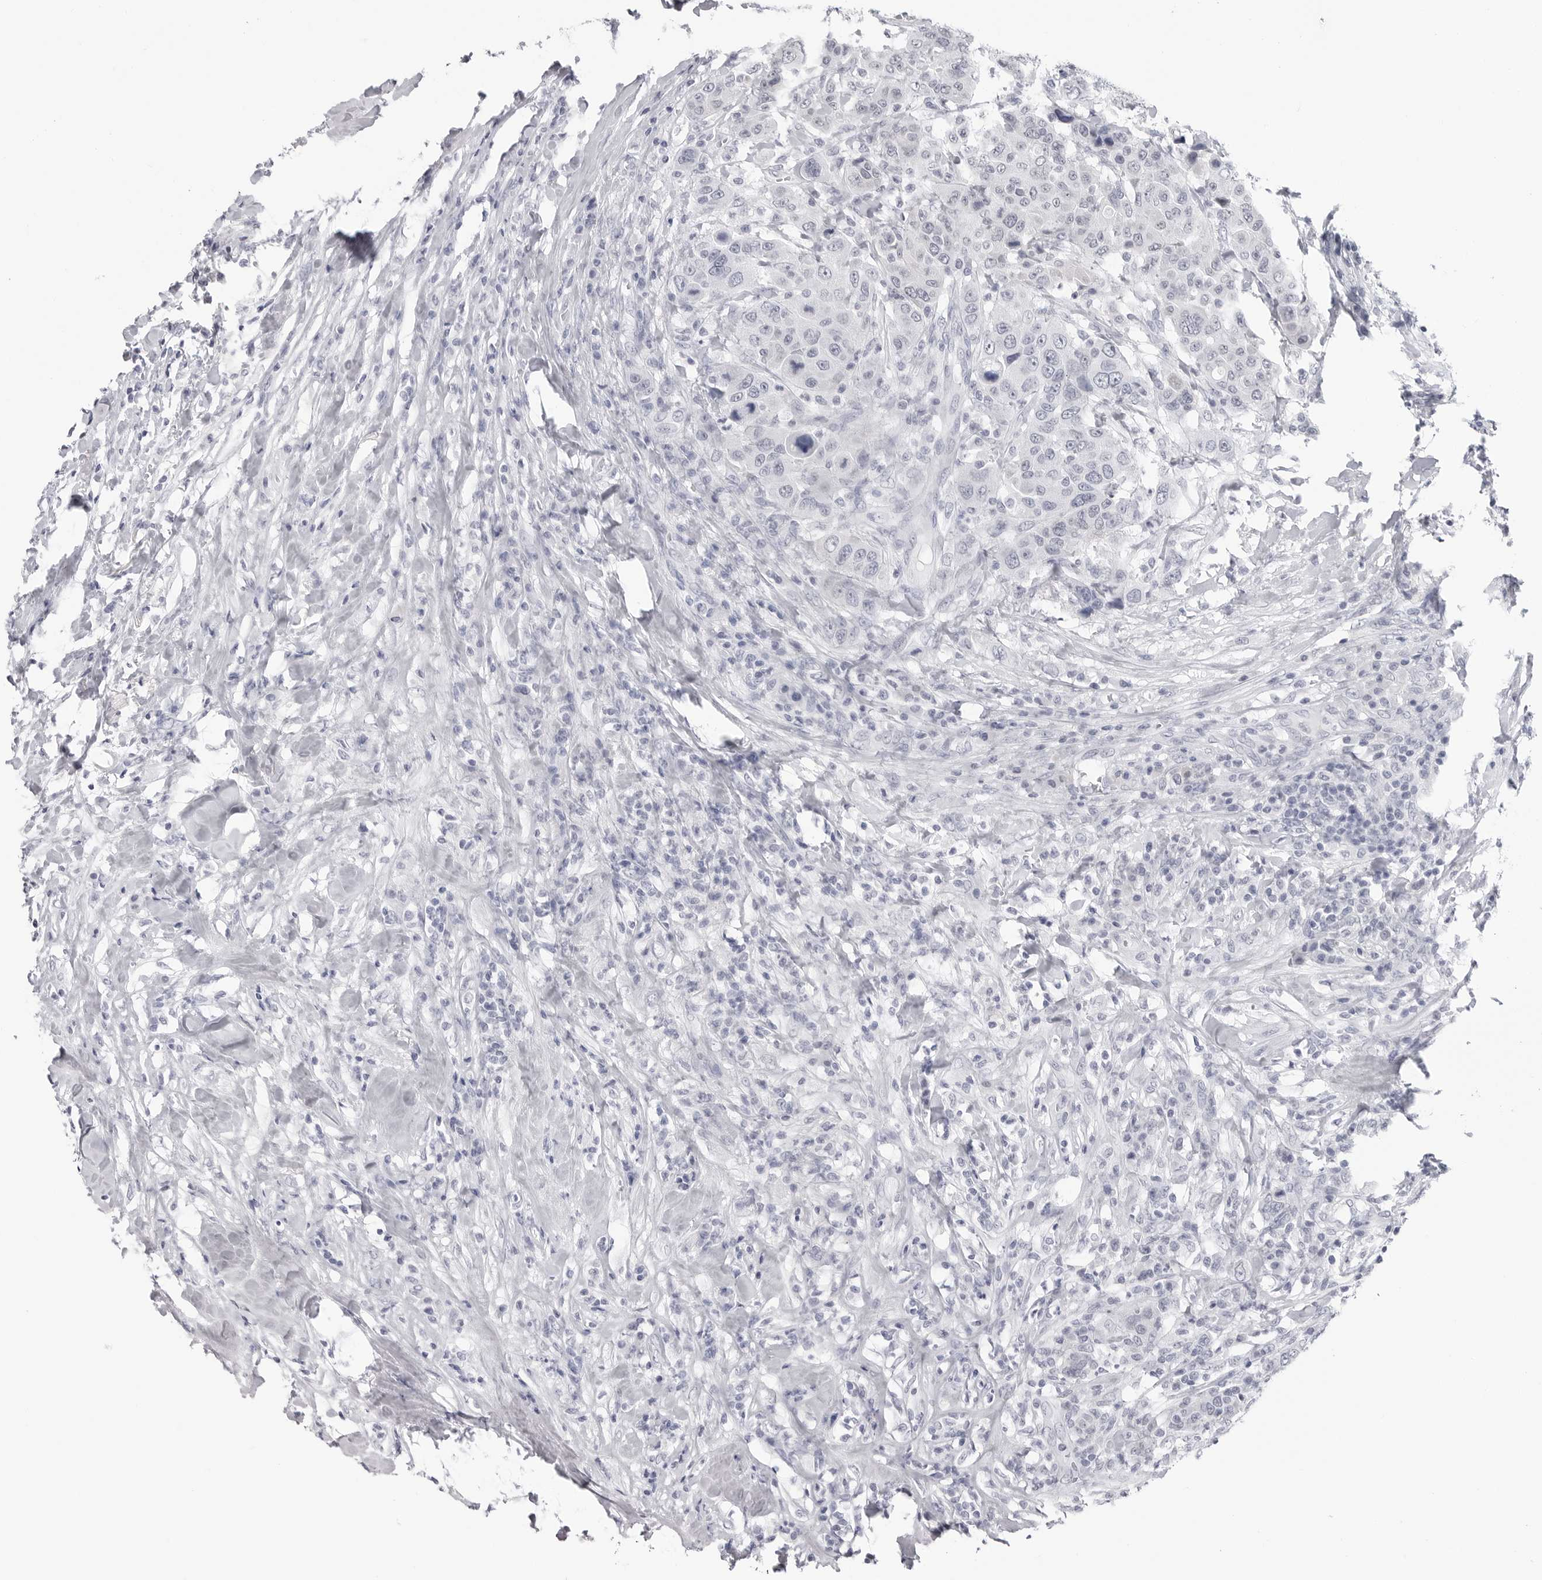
{"staining": {"intensity": "negative", "quantity": "none", "location": "none"}, "tissue": "breast cancer", "cell_type": "Tumor cells", "image_type": "cancer", "snomed": [{"axis": "morphology", "description": "Duct carcinoma"}, {"axis": "topography", "description": "Breast"}], "caption": "A micrograph of human infiltrating ductal carcinoma (breast) is negative for staining in tumor cells.", "gene": "PGA3", "patient": {"sex": "female", "age": 37}}